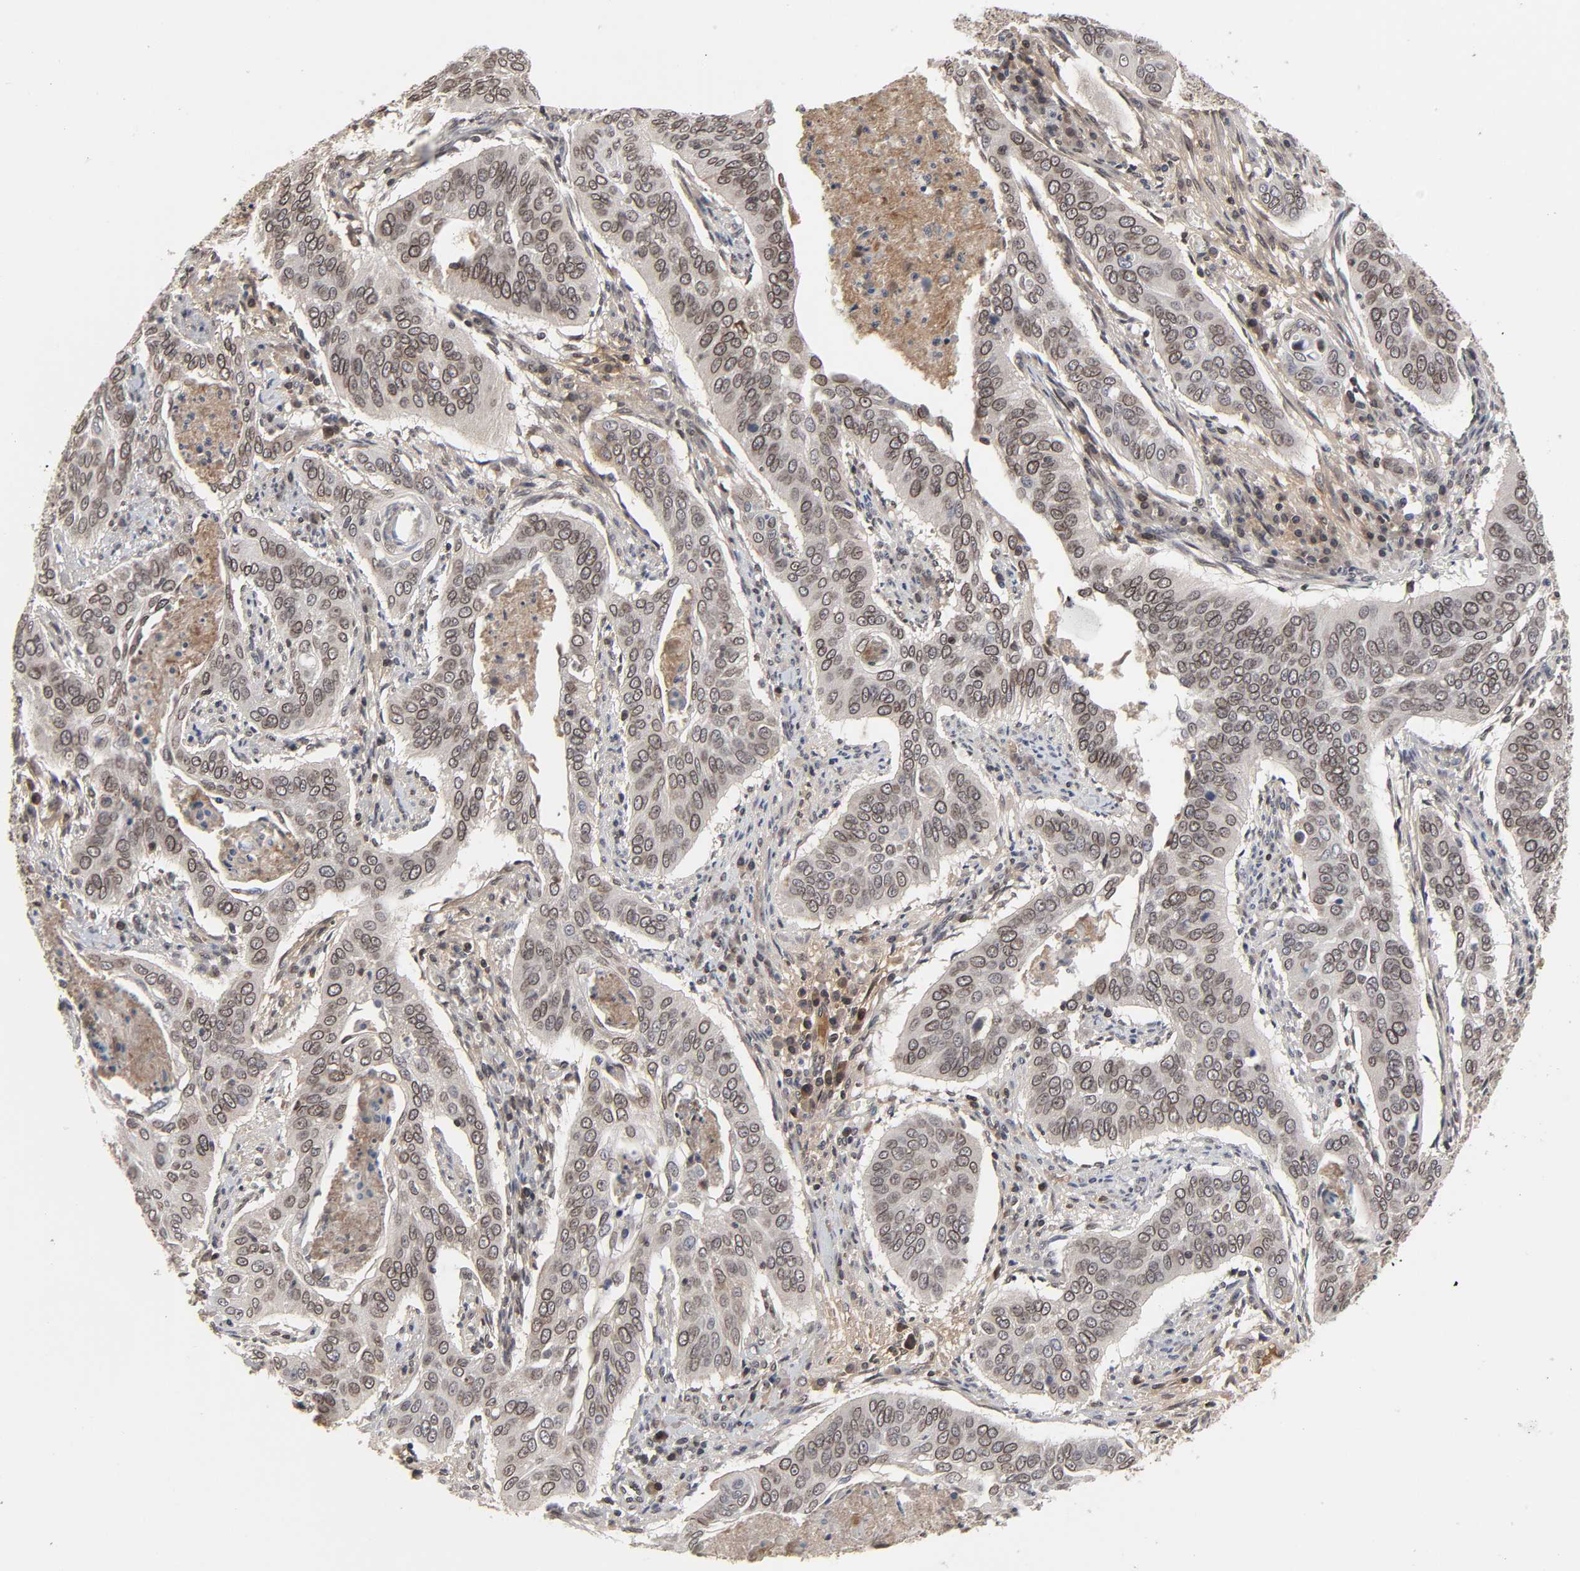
{"staining": {"intensity": "moderate", "quantity": ">75%", "location": "cytoplasmic/membranous,nuclear"}, "tissue": "cervical cancer", "cell_type": "Tumor cells", "image_type": "cancer", "snomed": [{"axis": "morphology", "description": "Squamous cell carcinoma, NOS"}, {"axis": "topography", "description": "Cervix"}], "caption": "There is medium levels of moderate cytoplasmic/membranous and nuclear expression in tumor cells of cervical cancer (squamous cell carcinoma), as demonstrated by immunohistochemical staining (brown color).", "gene": "CPN2", "patient": {"sex": "female", "age": 39}}